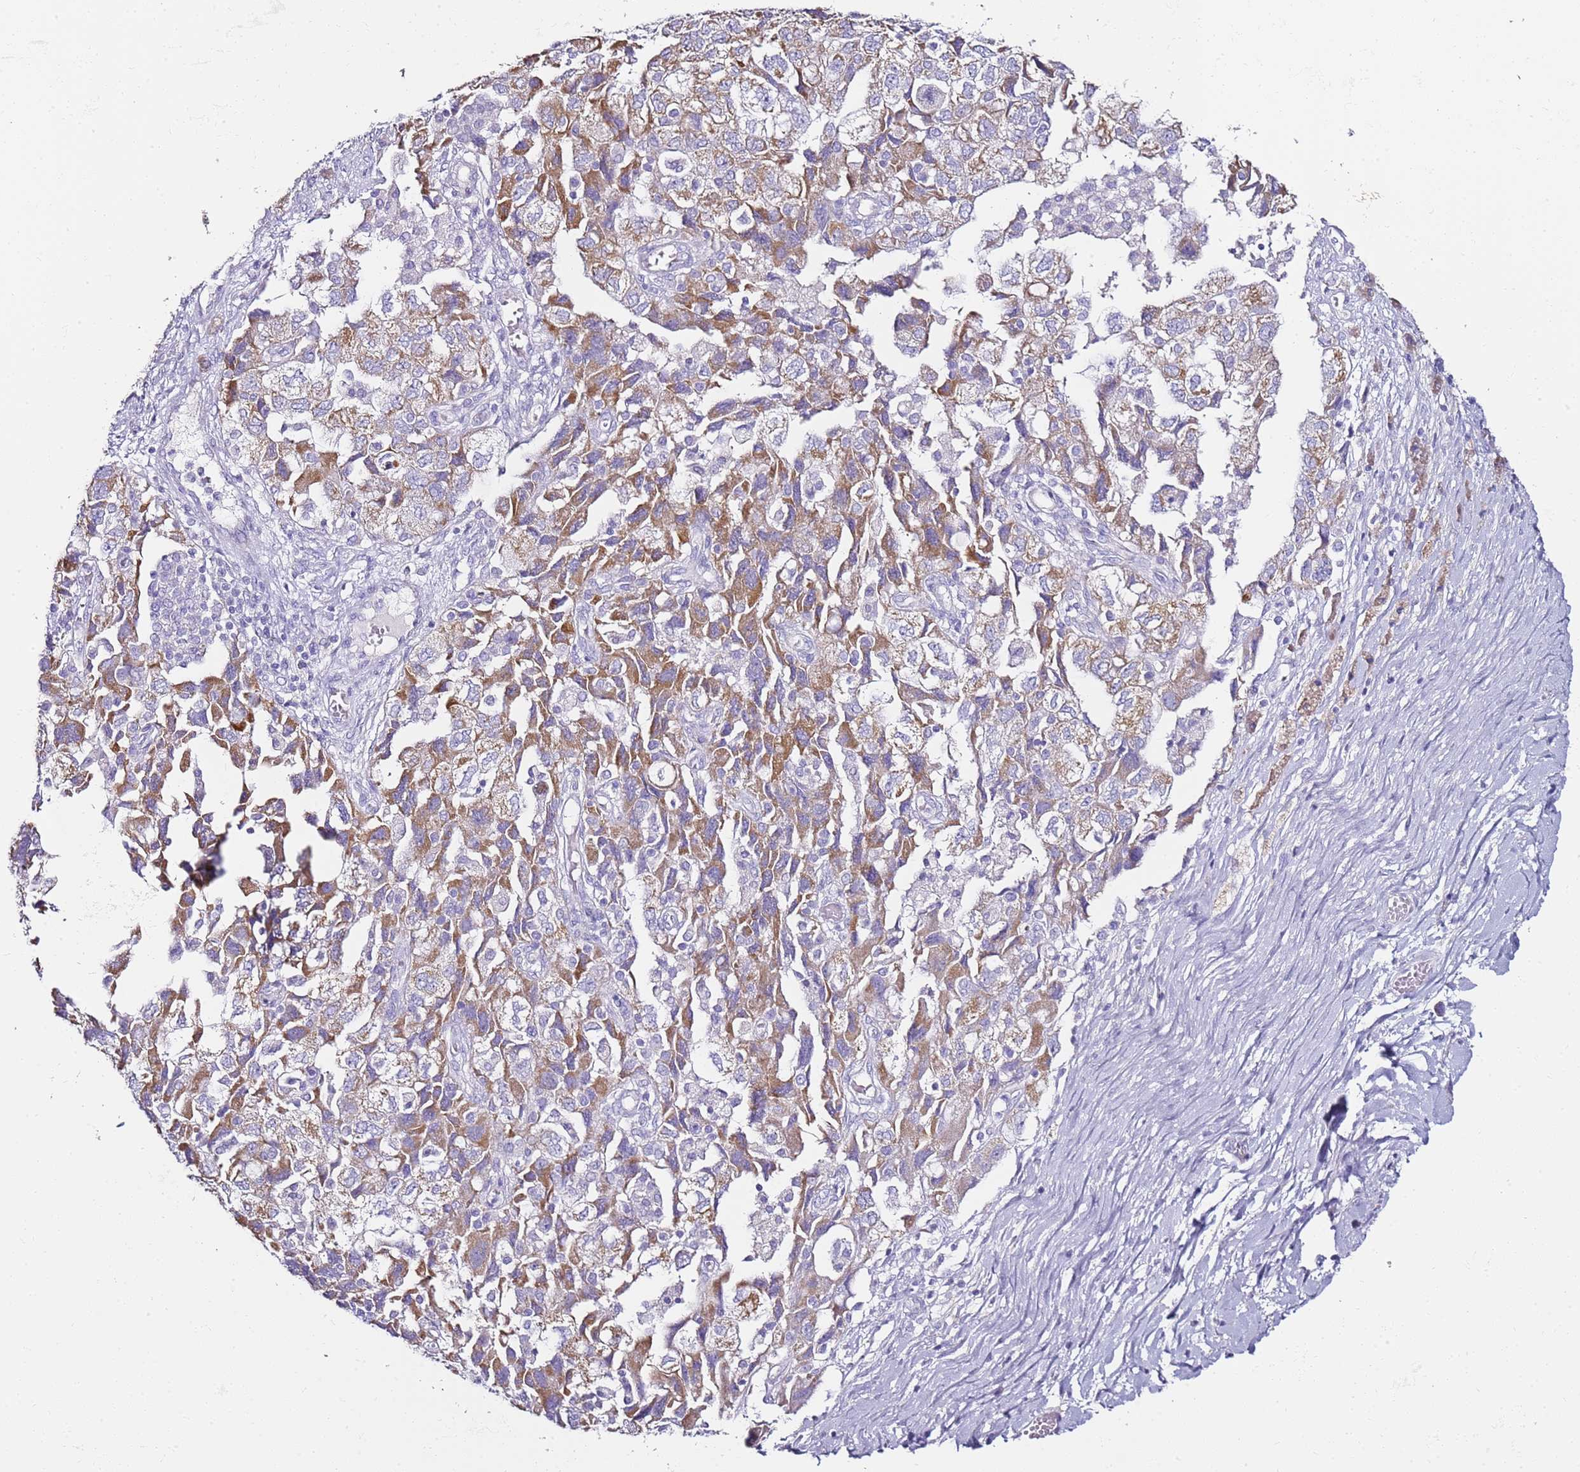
{"staining": {"intensity": "moderate", "quantity": "25%-75%", "location": "cytoplasmic/membranous"}, "tissue": "ovarian cancer", "cell_type": "Tumor cells", "image_type": "cancer", "snomed": [{"axis": "morphology", "description": "Carcinoma, NOS"}, {"axis": "morphology", "description": "Cystadenocarcinoma, serous, NOS"}, {"axis": "topography", "description": "Ovary"}], "caption": "Moderate cytoplasmic/membranous protein expression is seen in approximately 25%-75% of tumor cells in serous cystadenocarcinoma (ovarian). (DAB (3,3'-diaminobenzidine) IHC, brown staining for protein, blue staining for nuclei).", "gene": "MYBPC3", "patient": {"sex": "female", "age": 69}}